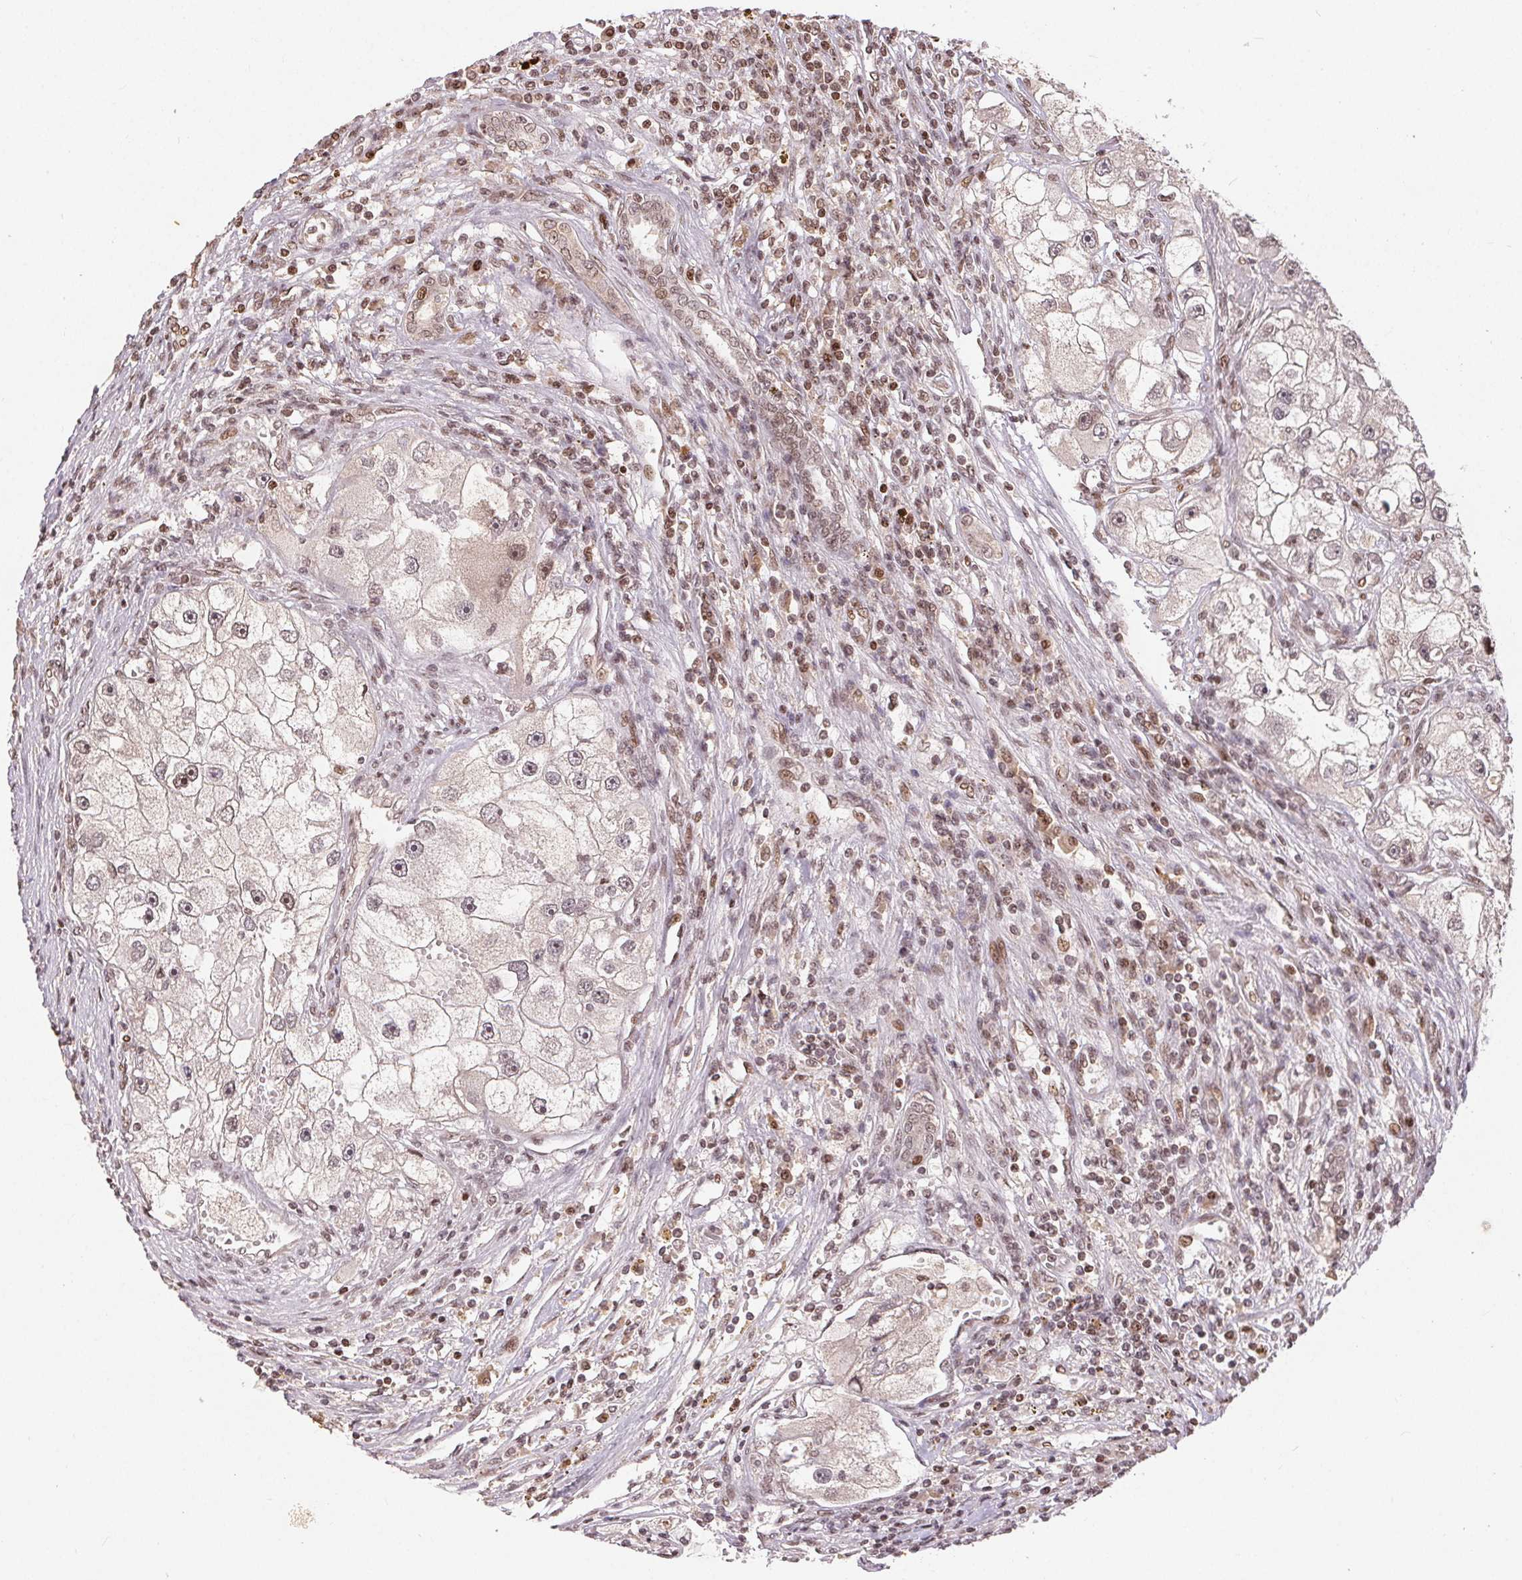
{"staining": {"intensity": "weak", "quantity": "<25%", "location": "nuclear"}, "tissue": "renal cancer", "cell_type": "Tumor cells", "image_type": "cancer", "snomed": [{"axis": "morphology", "description": "Adenocarcinoma, NOS"}, {"axis": "topography", "description": "Kidney"}], "caption": "Adenocarcinoma (renal) was stained to show a protein in brown. There is no significant positivity in tumor cells. The staining was performed using DAB to visualize the protein expression in brown, while the nuclei were stained in blue with hematoxylin (Magnification: 20x).", "gene": "MAPKAPK2", "patient": {"sex": "male", "age": 63}}